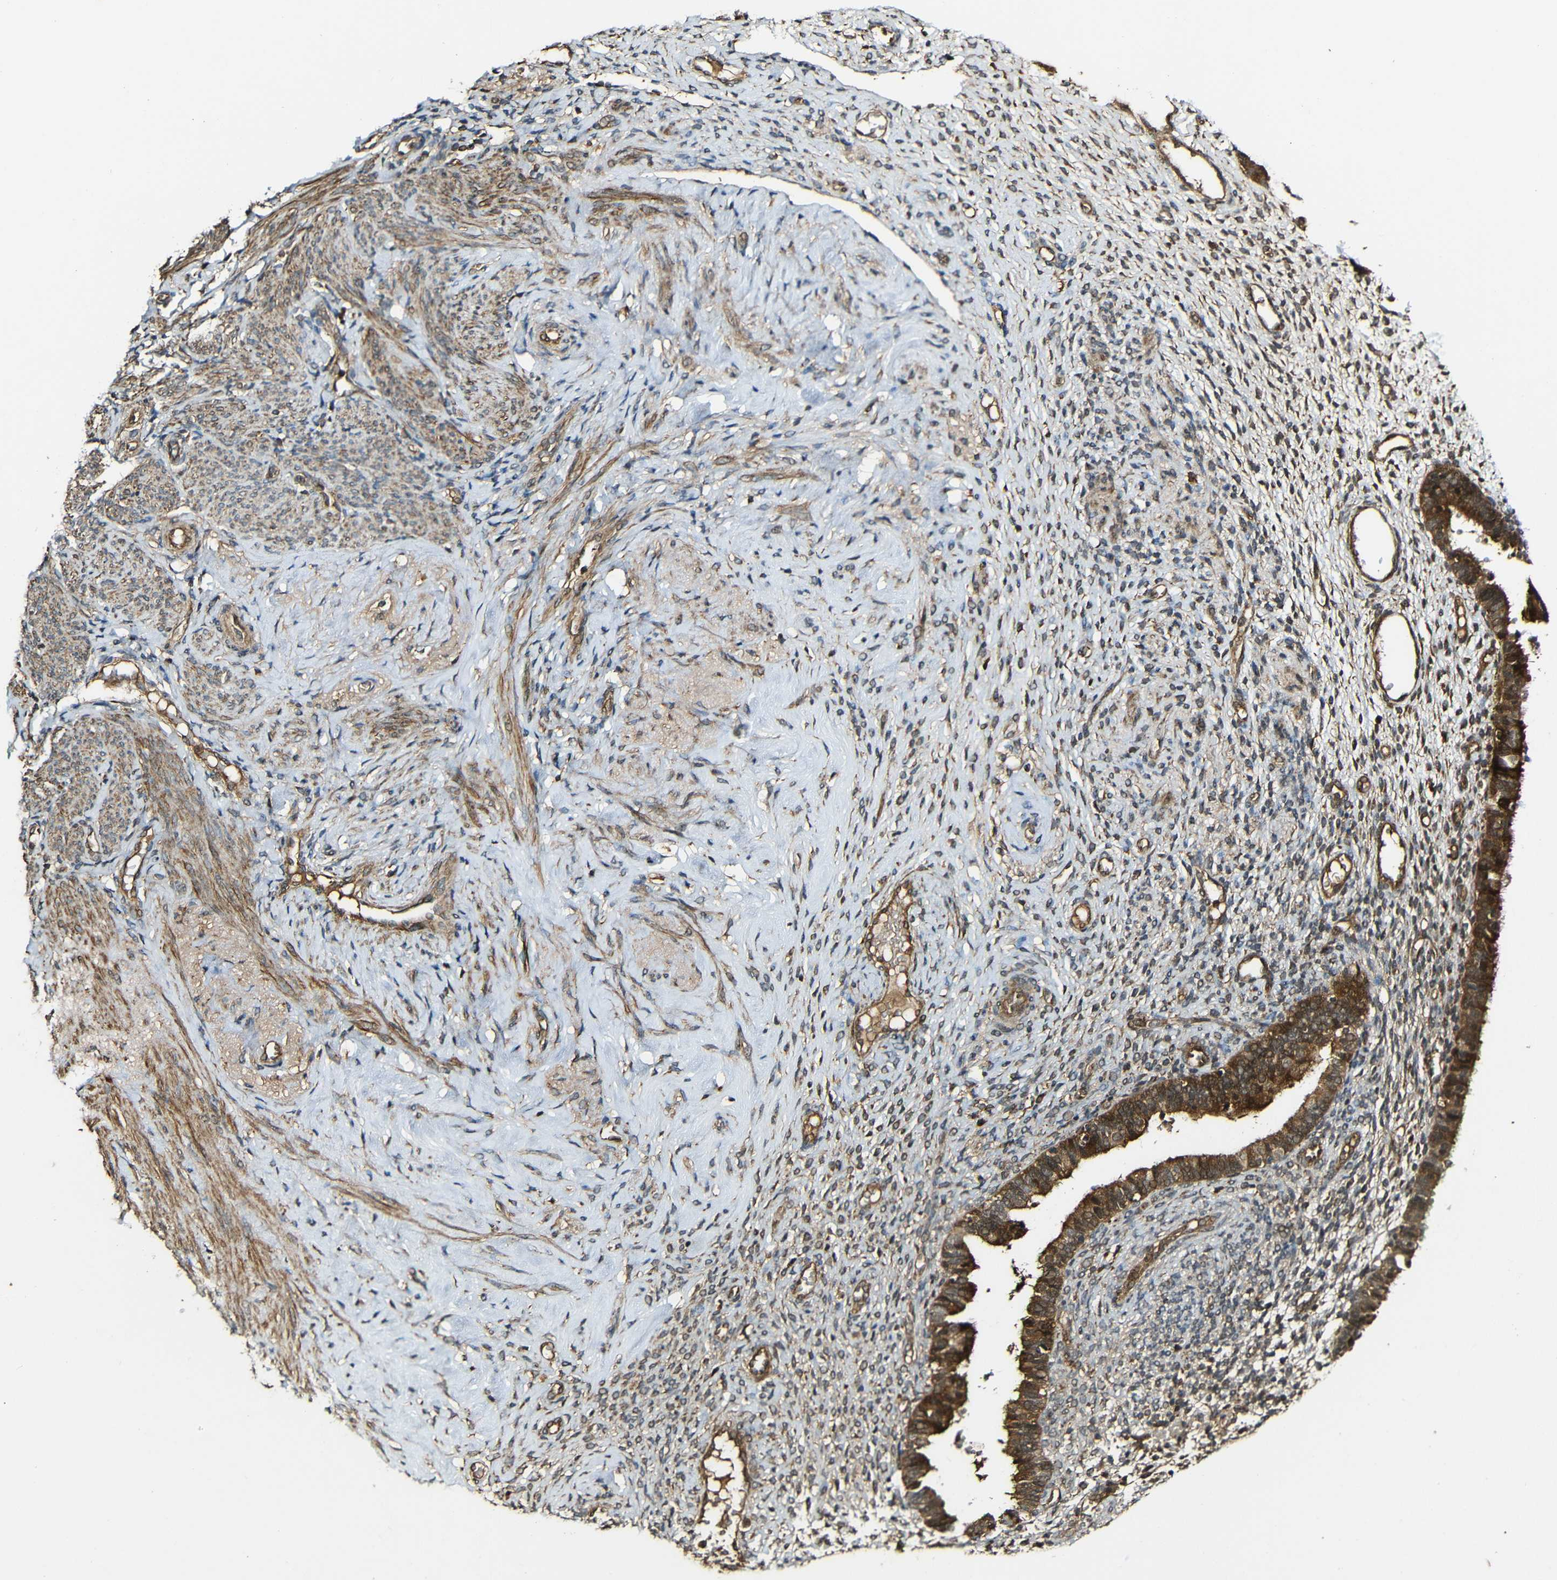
{"staining": {"intensity": "moderate", "quantity": "25%-75%", "location": "cytoplasmic/membranous"}, "tissue": "endometrium", "cell_type": "Cells in endometrial stroma", "image_type": "normal", "snomed": [{"axis": "morphology", "description": "Normal tissue, NOS"}, {"axis": "topography", "description": "Endometrium"}], "caption": "Immunohistochemistry micrograph of unremarkable endometrium stained for a protein (brown), which reveals medium levels of moderate cytoplasmic/membranous expression in approximately 25%-75% of cells in endometrial stroma.", "gene": "CASP8", "patient": {"sex": "female", "age": 61}}